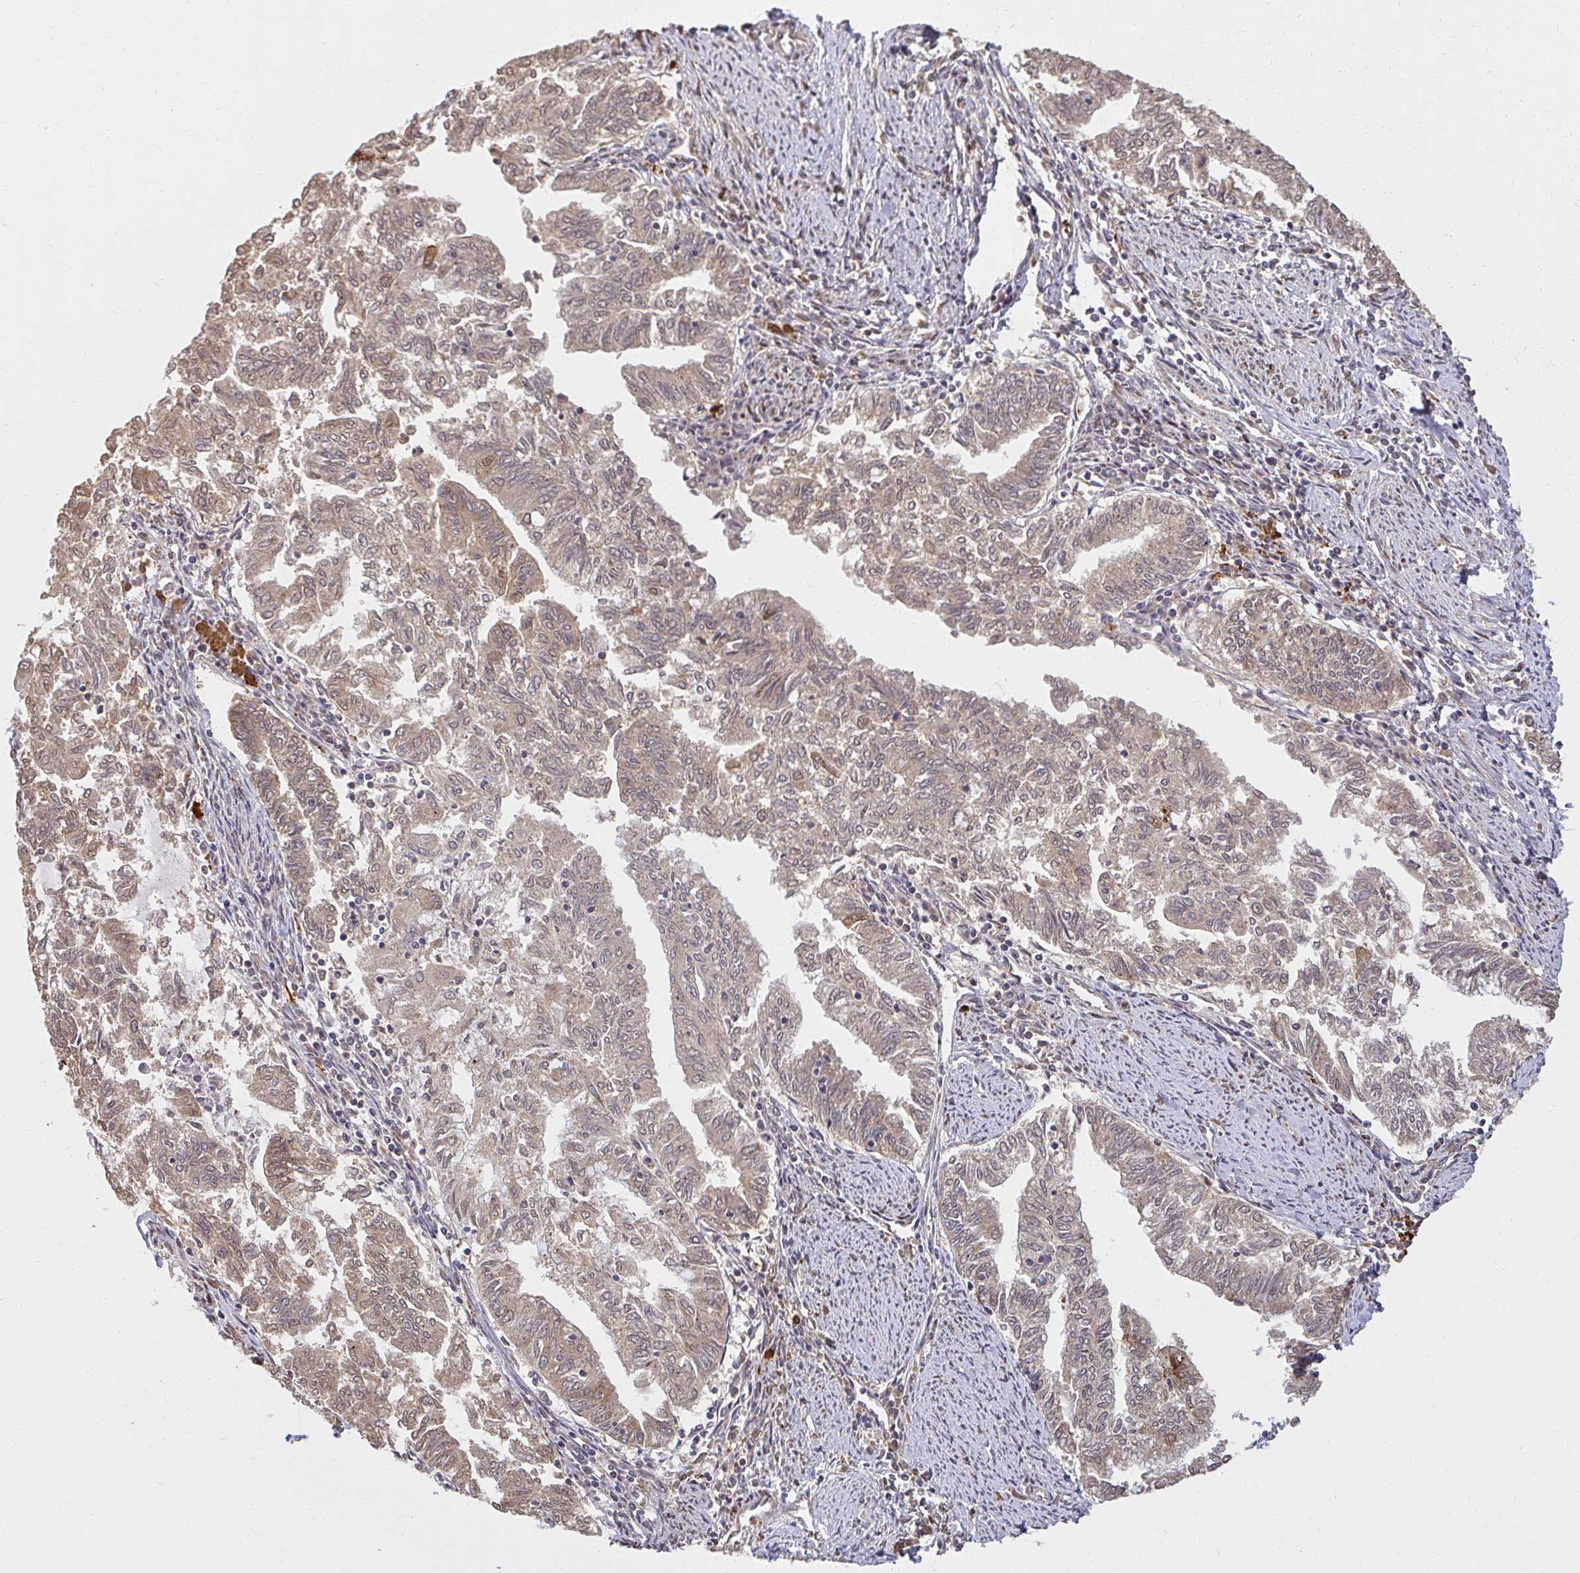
{"staining": {"intensity": "weak", "quantity": "25%-75%", "location": "cytoplasmic/membranous"}, "tissue": "endometrial cancer", "cell_type": "Tumor cells", "image_type": "cancer", "snomed": [{"axis": "morphology", "description": "Adenocarcinoma, NOS"}, {"axis": "topography", "description": "Endometrium"}], "caption": "Brown immunohistochemical staining in endometrial cancer (adenocarcinoma) displays weak cytoplasmic/membranous expression in about 25%-75% of tumor cells.", "gene": "LARS2", "patient": {"sex": "female", "age": 79}}